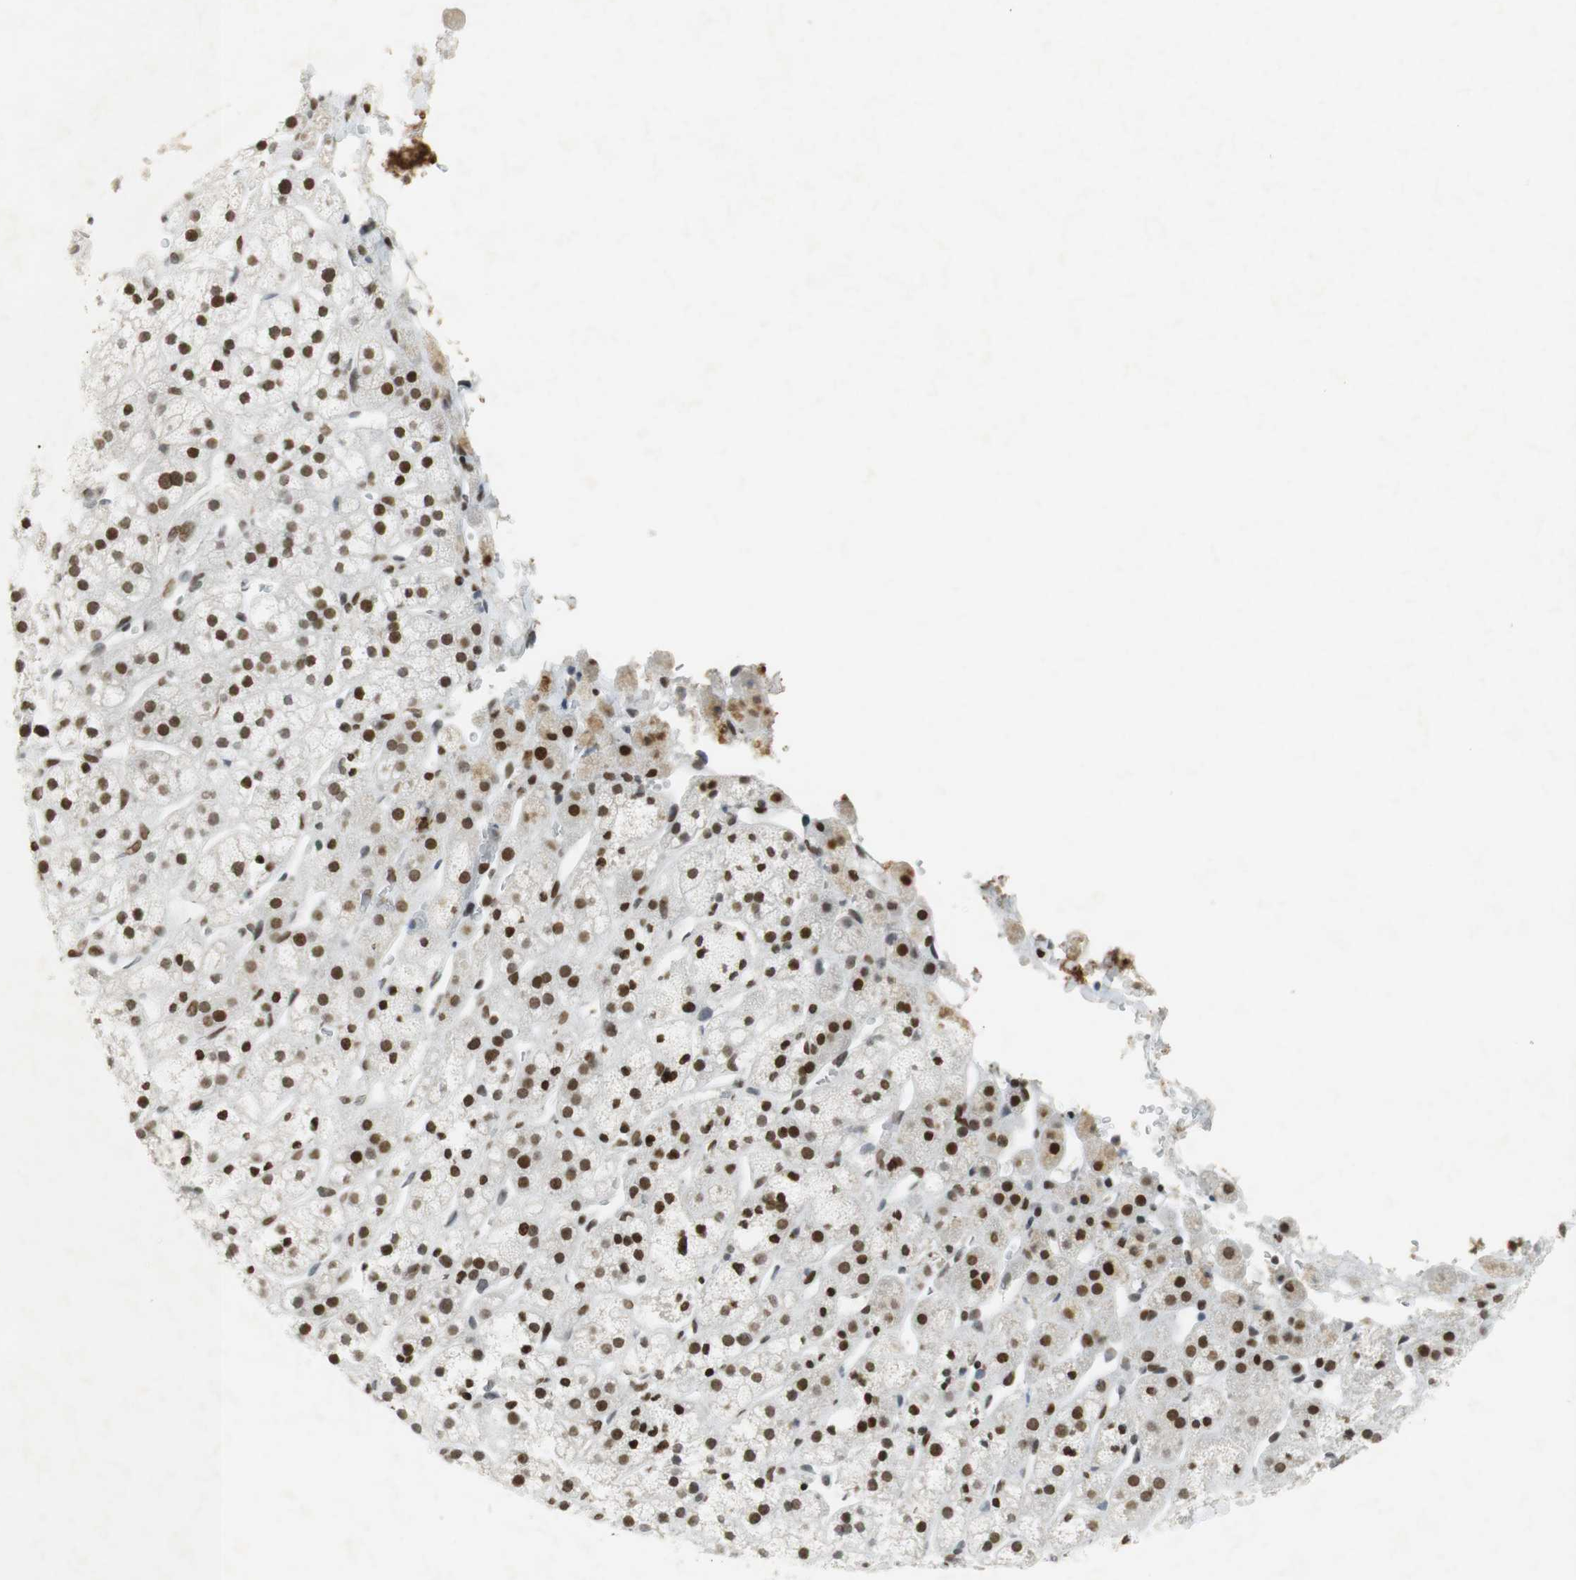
{"staining": {"intensity": "strong", "quantity": ">75%", "location": "nuclear"}, "tissue": "adrenal gland", "cell_type": "Glandular cells", "image_type": "normal", "snomed": [{"axis": "morphology", "description": "Normal tissue, NOS"}, {"axis": "topography", "description": "Adrenal gland"}], "caption": "Immunohistochemistry staining of unremarkable adrenal gland, which exhibits high levels of strong nuclear positivity in about >75% of glandular cells indicating strong nuclear protein positivity. The staining was performed using DAB (3,3'-diaminobenzidine) (brown) for protein detection and nuclei were counterstained in hematoxylin (blue).", "gene": "BMI1", "patient": {"sex": "male", "age": 56}}